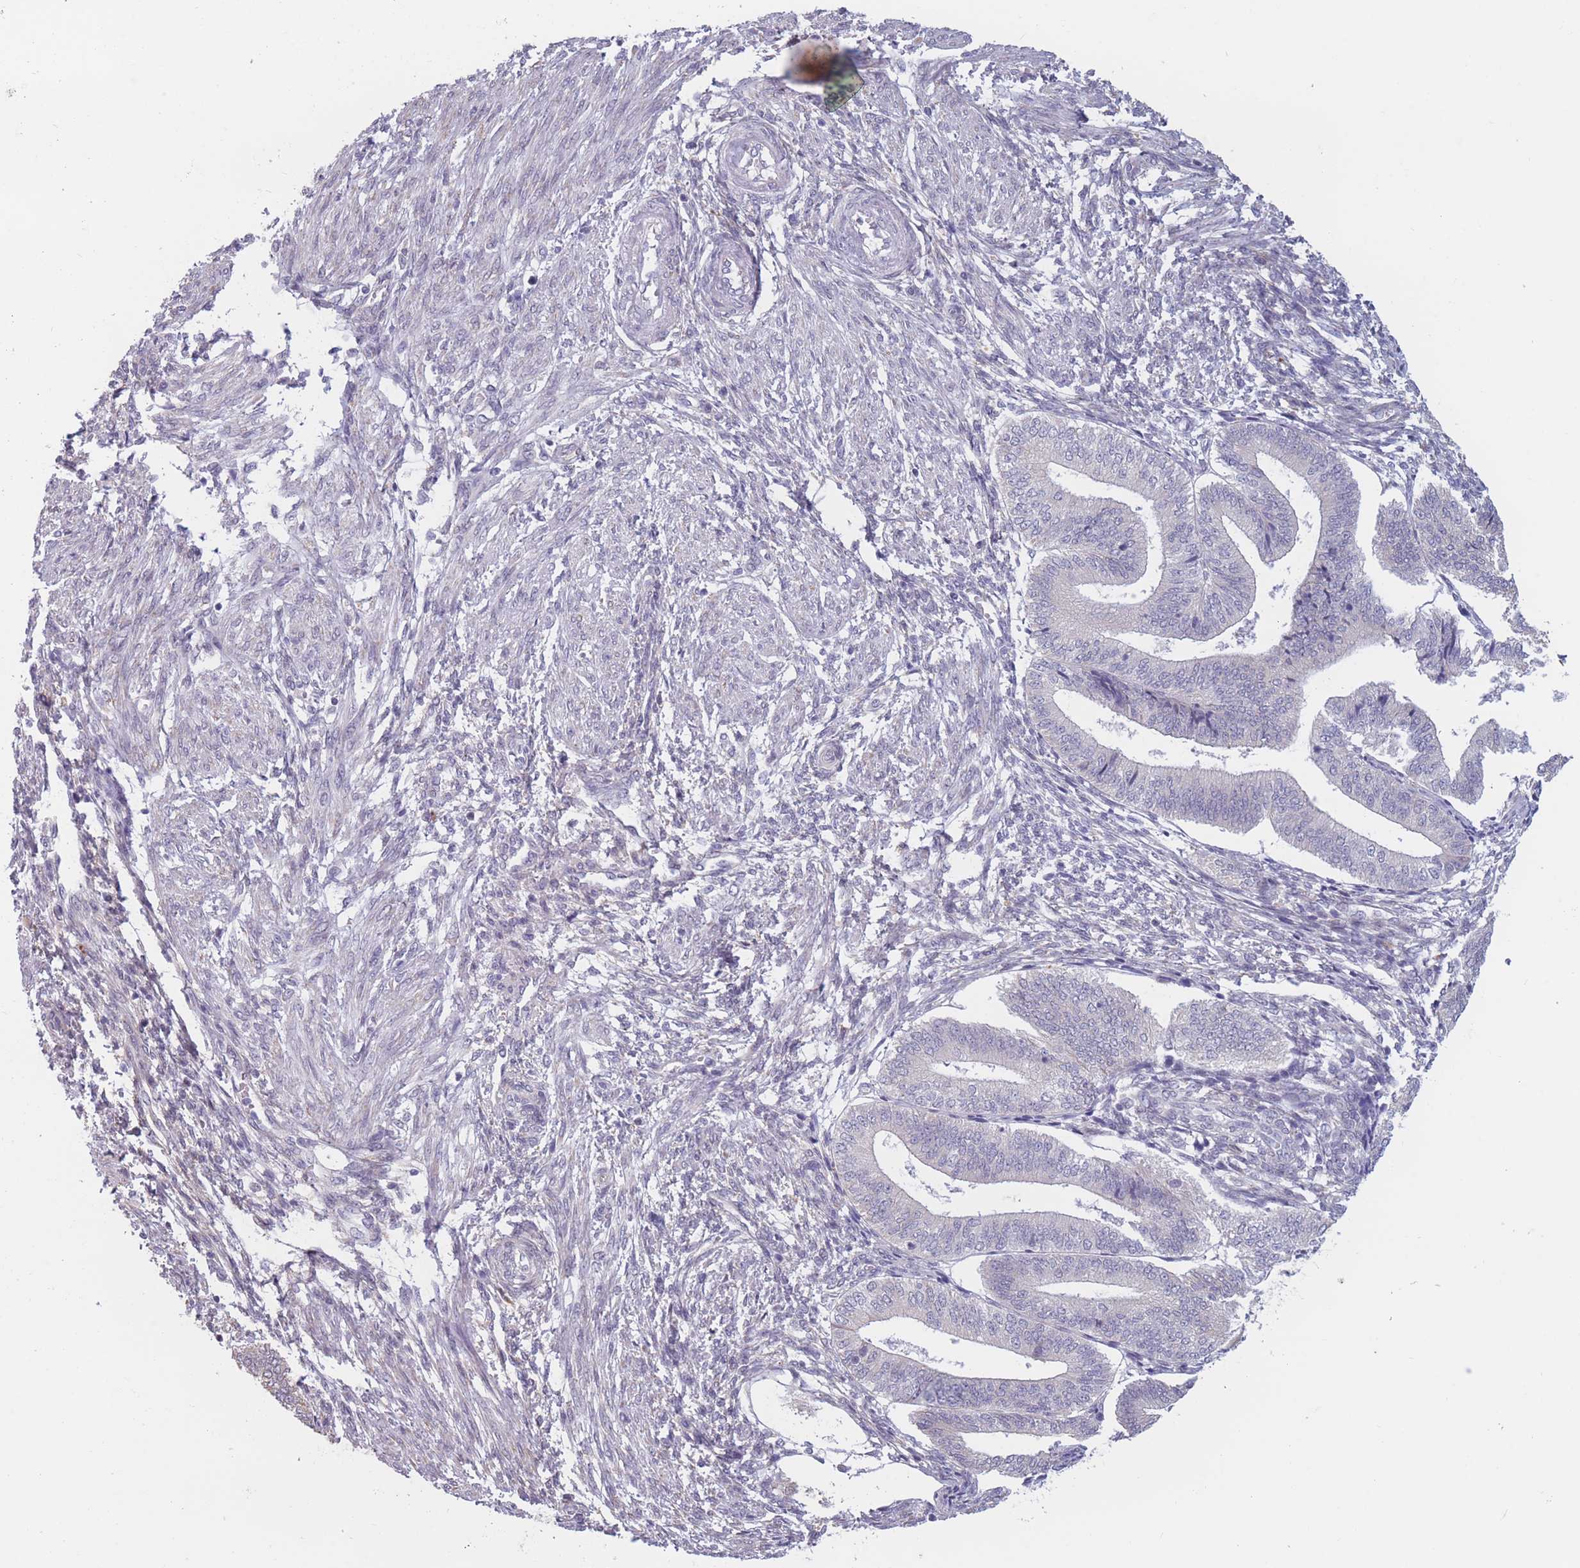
{"staining": {"intensity": "negative", "quantity": "none", "location": "none"}, "tissue": "endometrium", "cell_type": "Cells in endometrial stroma", "image_type": "normal", "snomed": [{"axis": "morphology", "description": "Normal tissue, NOS"}, {"axis": "topography", "description": "Endometrium"}], "caption": "An immunohistochemistry image of unremarkable endometrium is shown. There is no staining in cells in endometrial stroma of endometrium. The staining was performed using DAB to visualize the protein expression in brown, while the nuclei were stained in blue with hematoxylin (Magnification: 20x).", "gene": "COL27A1", "patient": {"sex": "female", "age": 34}}